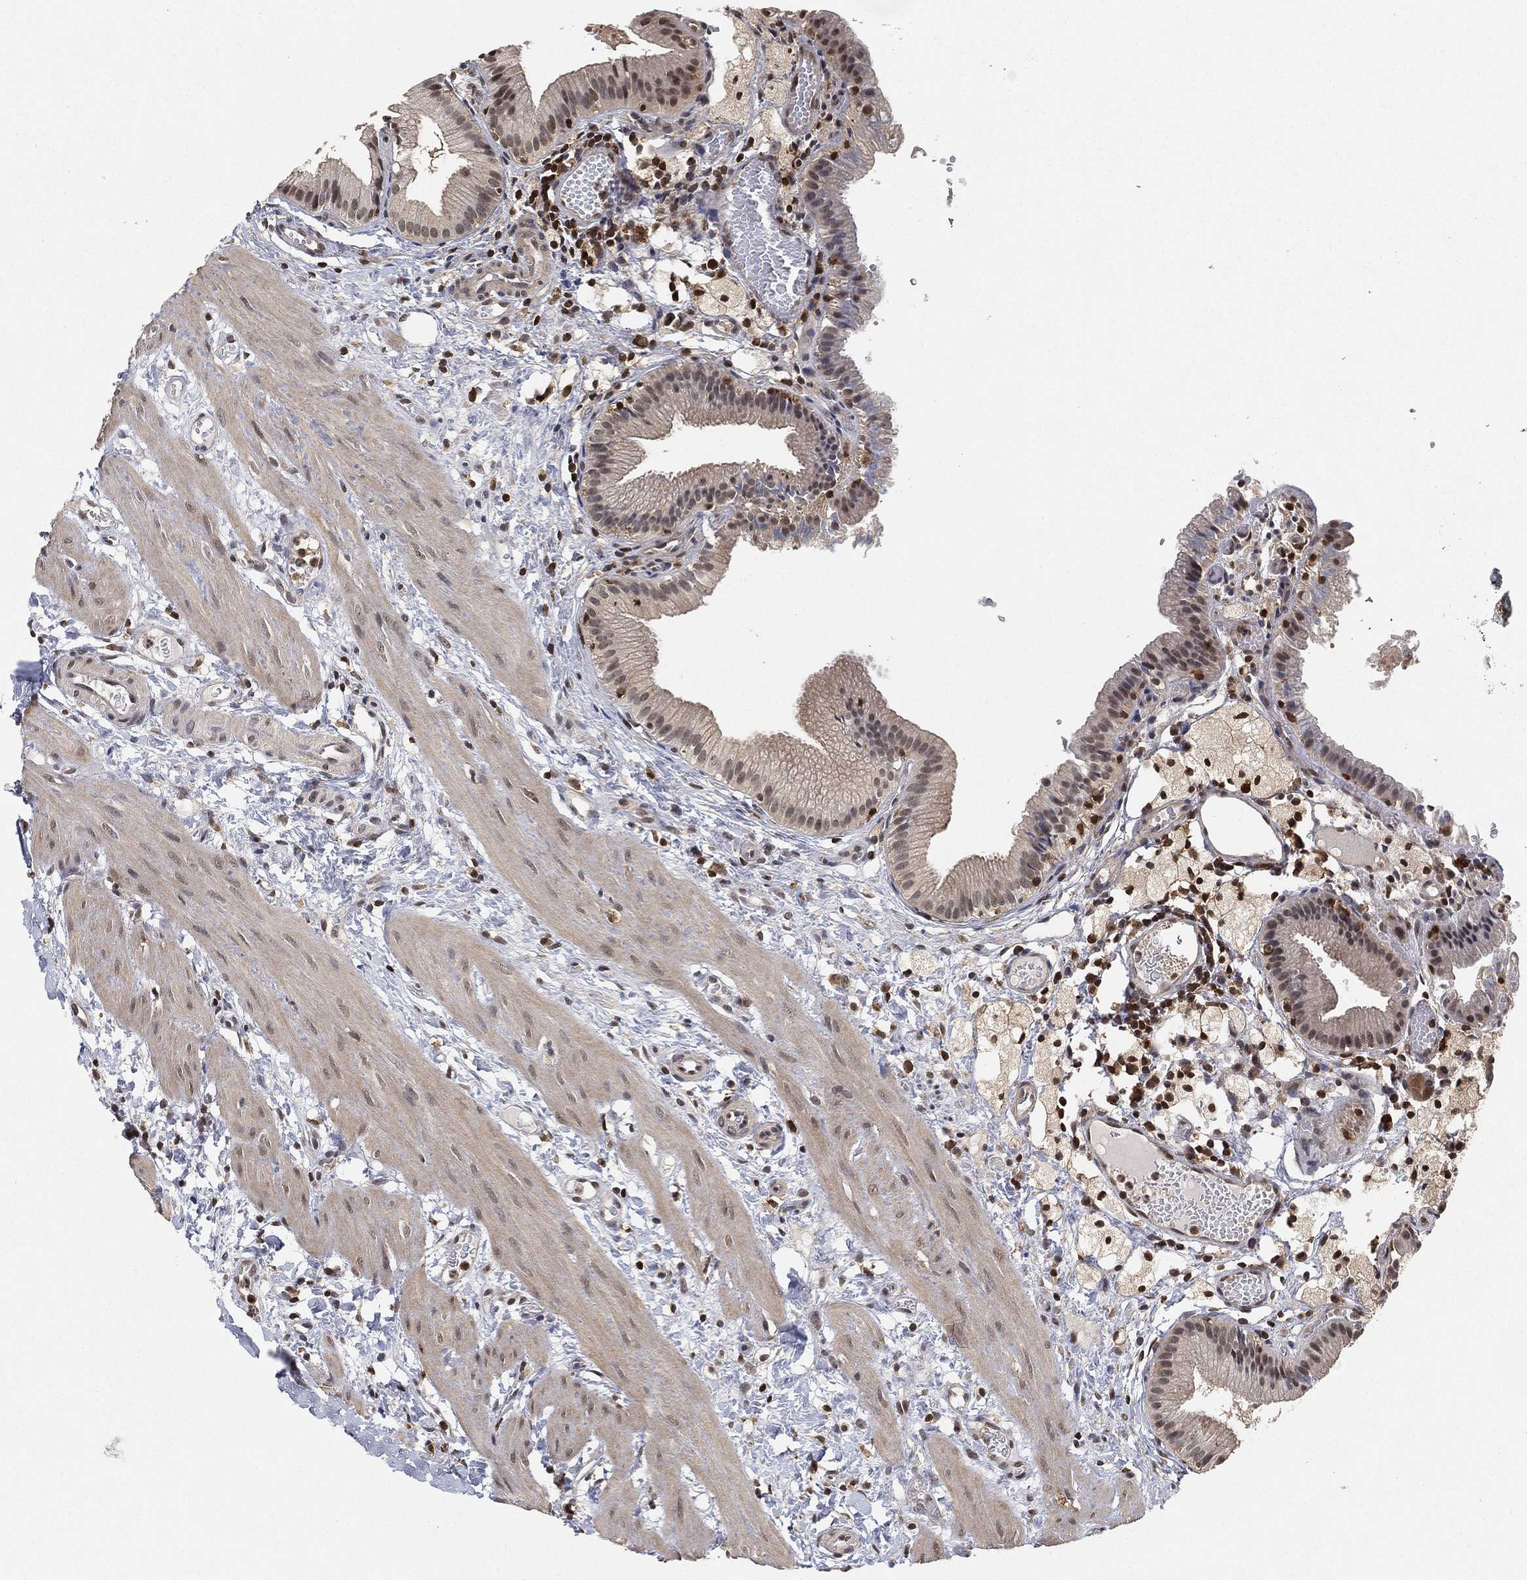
{"staining": {"intensity": "moderate", "quantity": "<25%", "location": "nuclear"}, "tissue": "gallbladder", "cell_type": "Glandular cells", "image_type": "normal", "snomed": [{"axis": "morphology", "description": "Normal tissue, NOS"}, {"axis": "topography", "description": "Gallbladder"}], "caption": "This histopathology image reveals immunohistochemistry (IHC) staining of normal gallbladder, with low moderate nuclear positivity in approximately <25% of glandular cells.", "gene": "WDR26", "patient": {"sex": "female", "age": 24}}